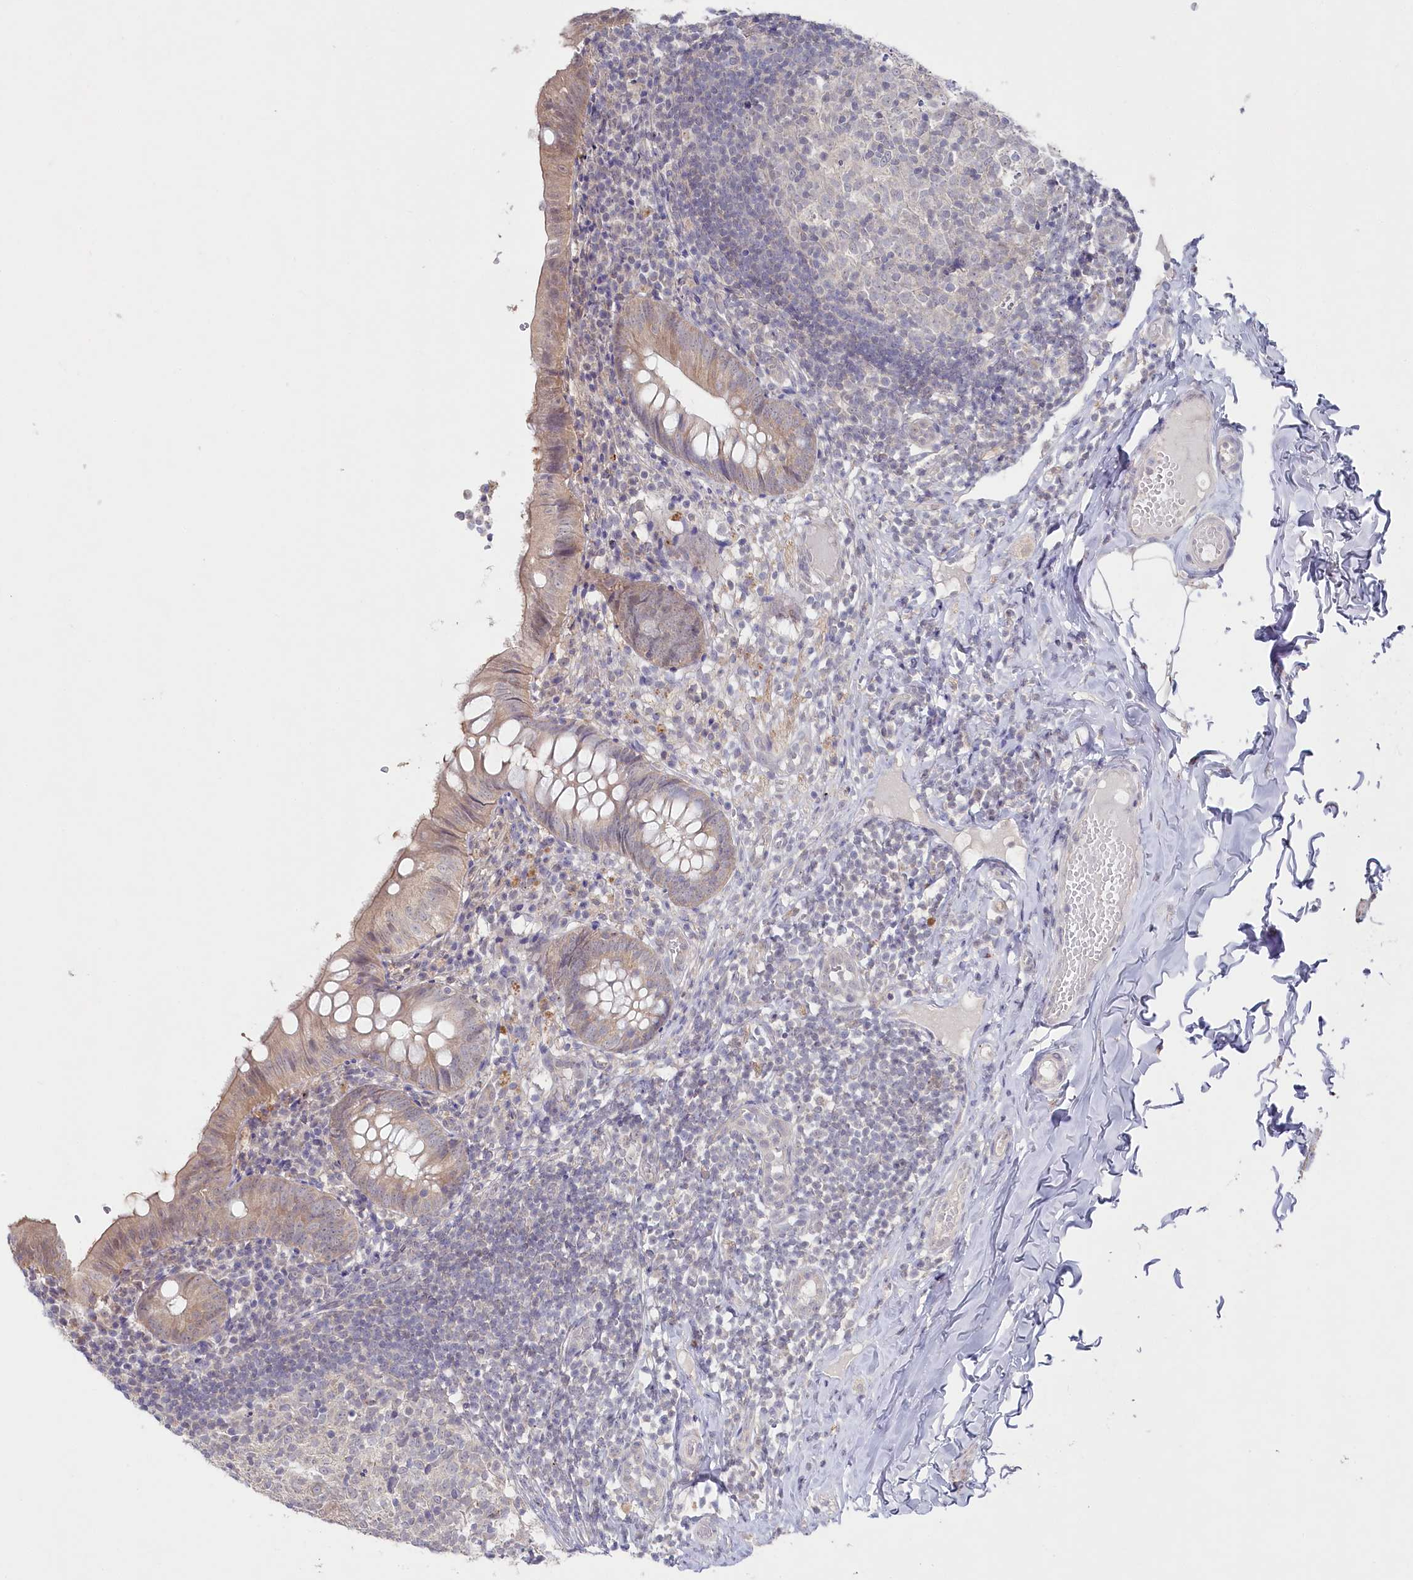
{"staining": {"intensity": "moderate", "quantity": "25%-75%", "location": "cytoplasmic/membranous"}, "tissue": "appendix", "cell_type": "Glandular cells", "image_type": "normal", "snomed": [{"axis": "morphology", "description": "Normal tissue, NOS"}, {"axis": "topography", "description": "Appendix"}], "caption": "This image exhibits benign appendix stained with immunohistochemistry to label a protein in brown. The cytoplasmic/membranous of glandular cells show moderate positivity for the protein. Nuclei are counter-stained blue.", "gene": "AAMDC", "patient": {"sex": "male", "age": 8}}